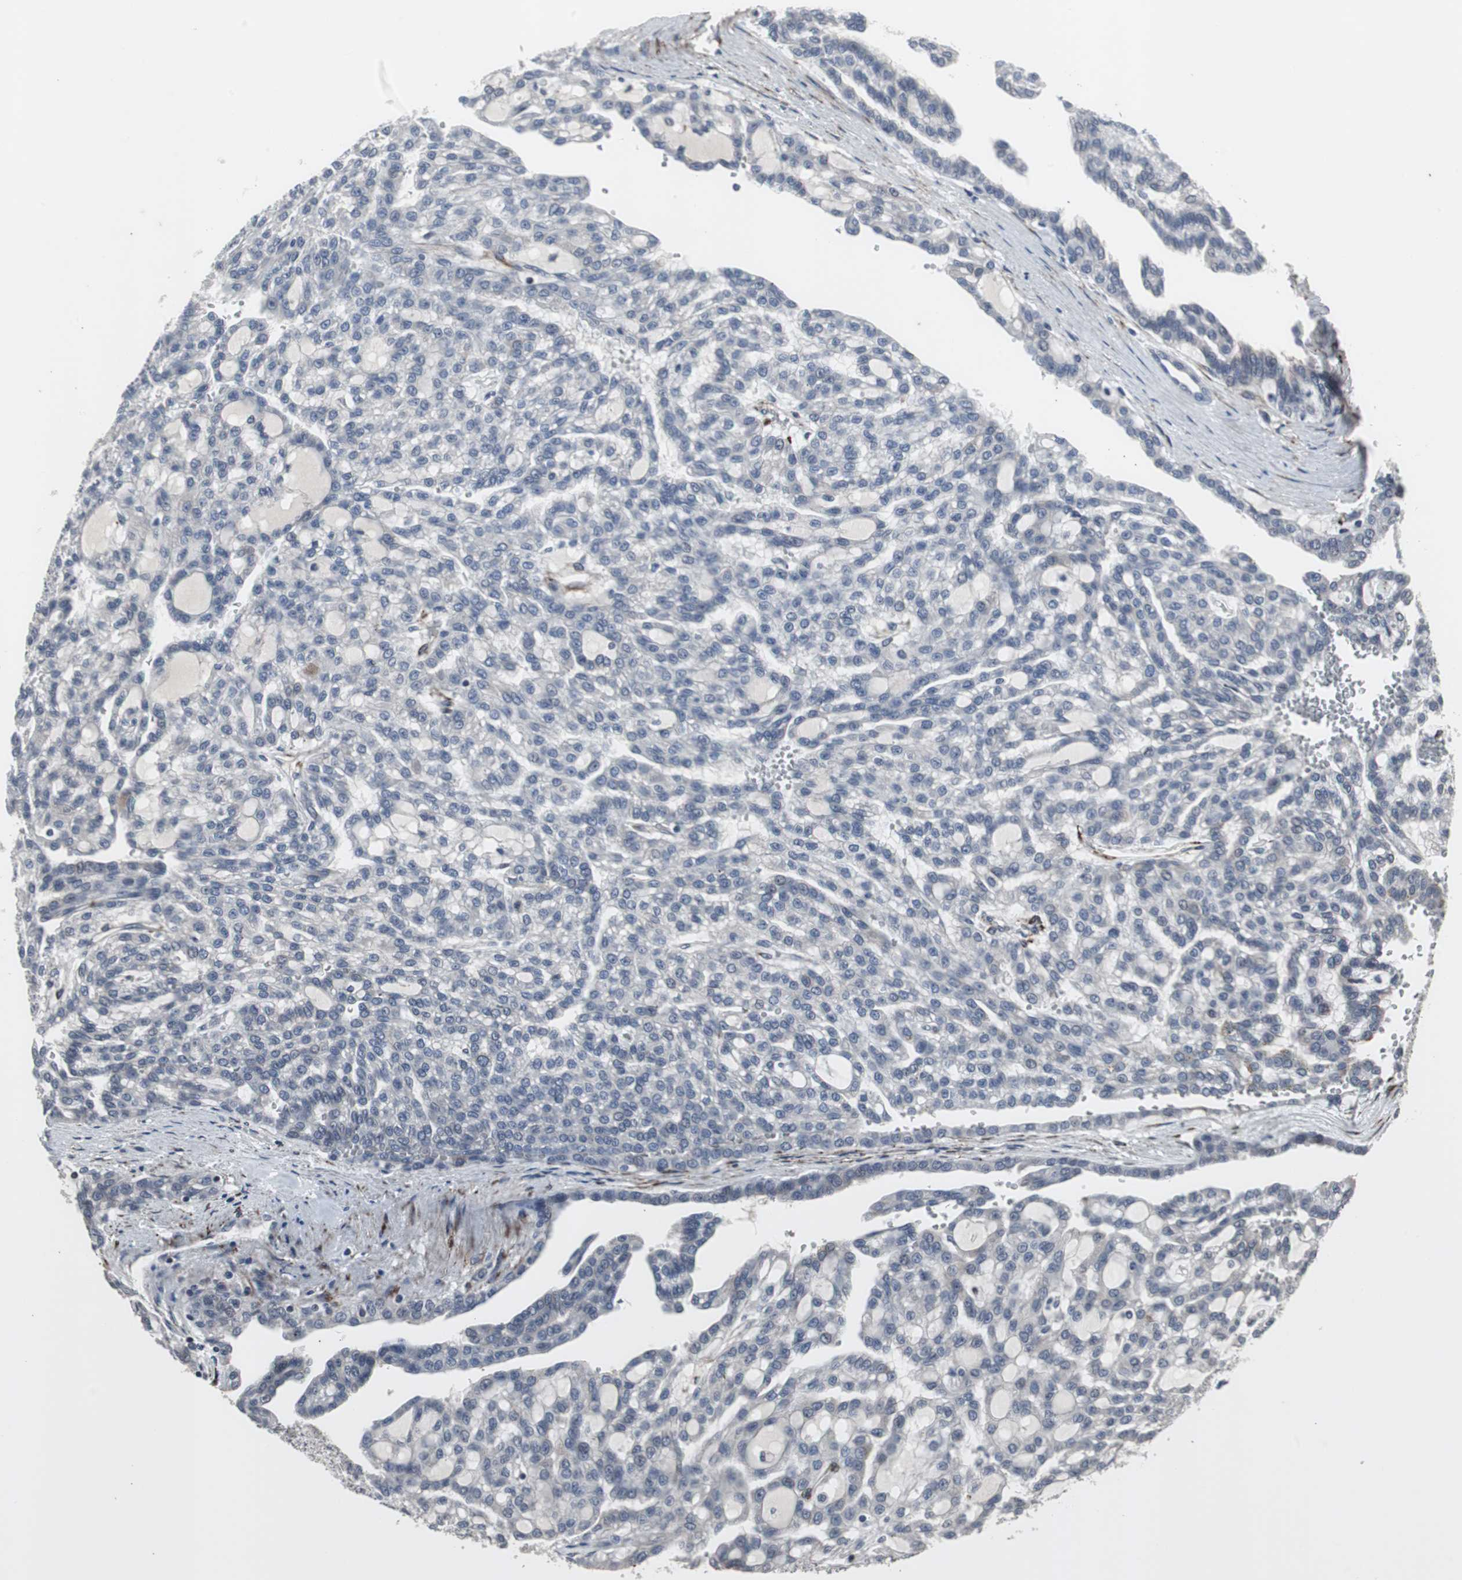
{"staining": {"intensity": "negative", "quantity": "none", "location": "none"}, "tissue": "renal cancer", "cell_type": "Tumor cells", "image_type": "cancer", "snomed": [{"axis": "morphology", "description": "Adenocarcinoma, NOS"}, {"axis": "topography", "description": "Kidney"}], "caption": "IHC micrograph of adenocarcinoma (renal) stained for a protein (brown), which exhibits no staining in tumor cells. (Immunohistochemistry, brightfield microscopy, high magnification).", "gene": "CRADD", "patient": {"sex": "male", "age": 63}}